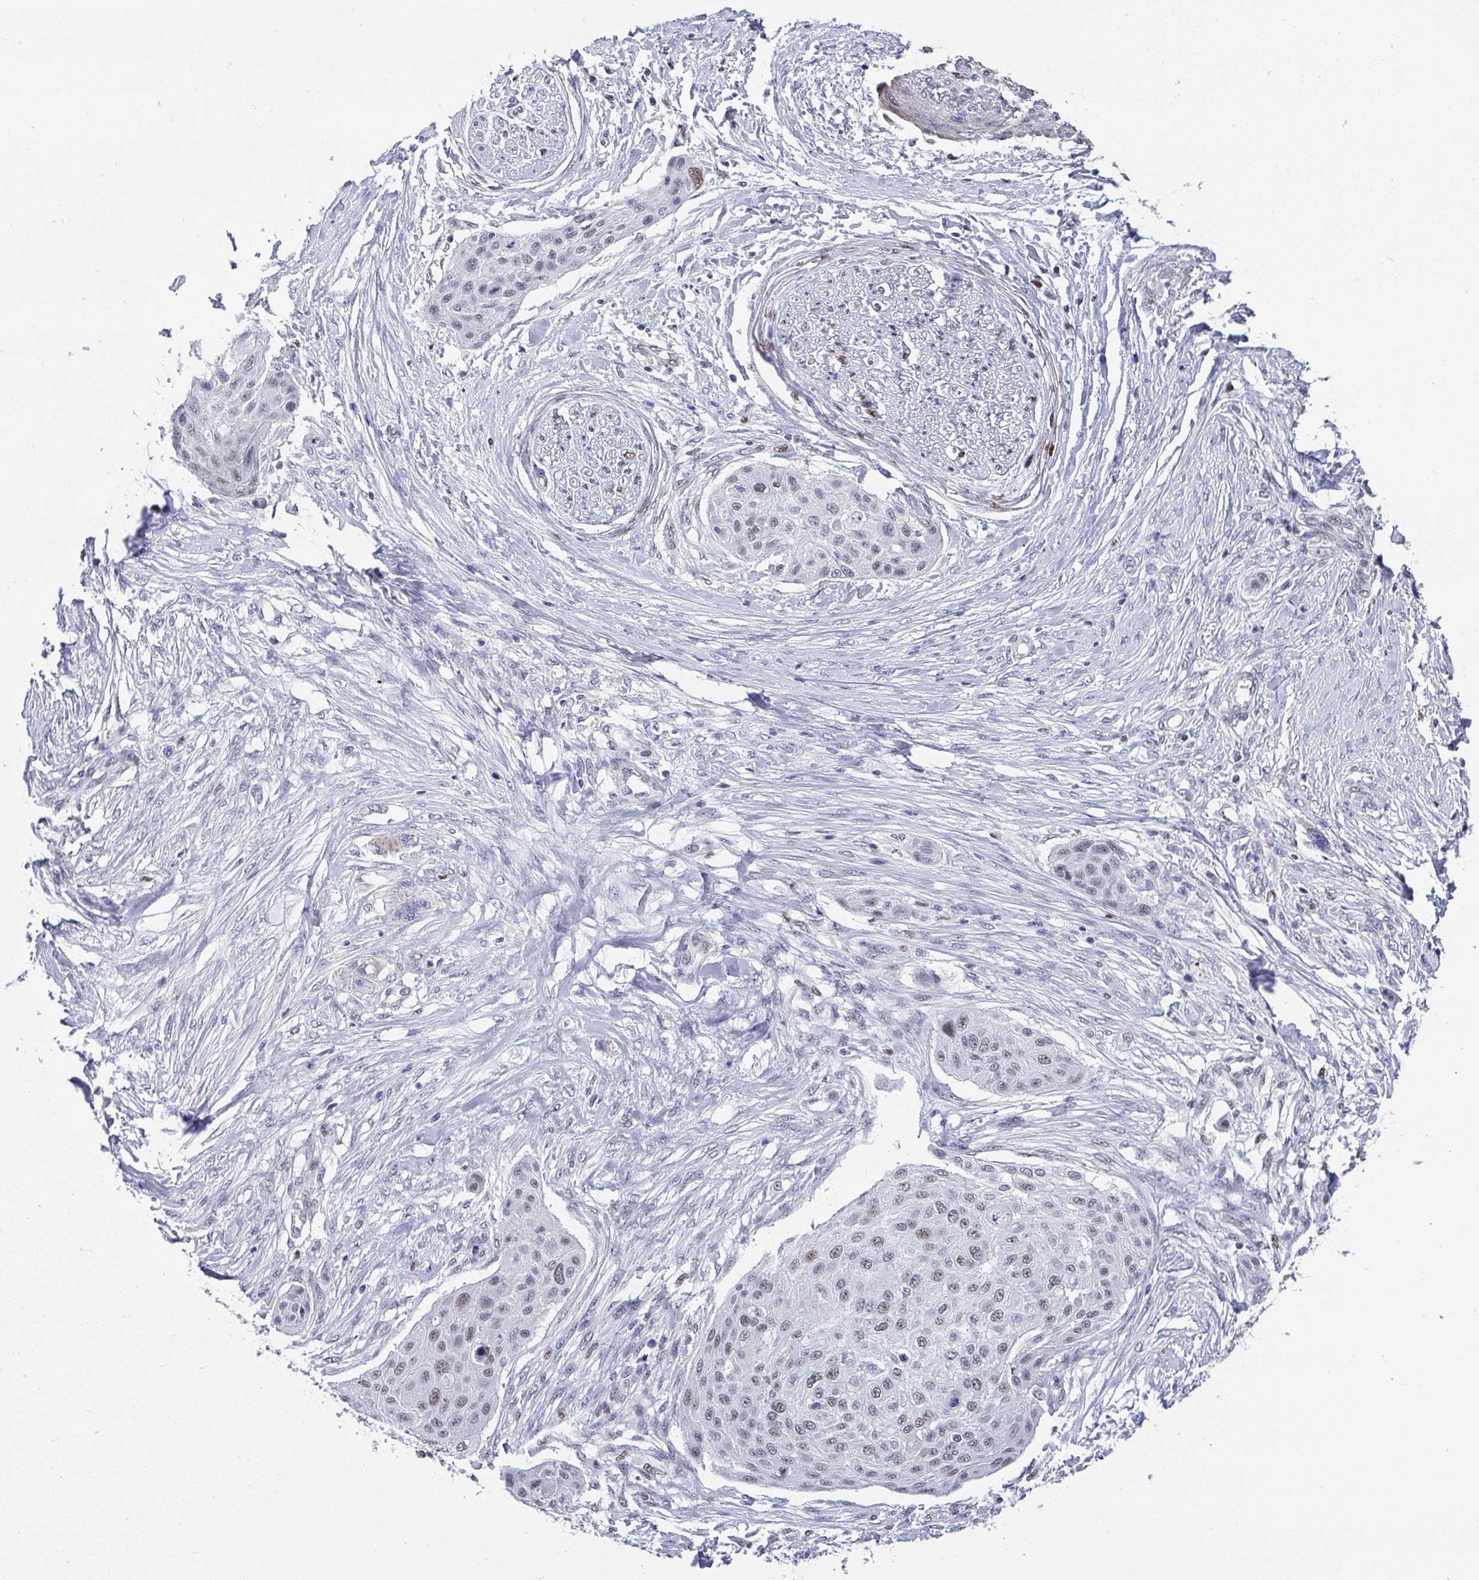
{"staining": {"intensity": "weak", "quantity": ">75%", "location": "nuclear"}, "tissue": "skin cancer", "cell_type": "Tumor cells", "image_type": "cancer", "snomed": [{"axis": "morphology", "description": "Squamous cell carcinoma, NOS"}, {"axis": "topography", "description": "Skin"}], "caption": "Squamous cell carcinoma (skin) stained for a protein (brown) exhibits weak nuclear positive positivity in approximately >75% of tumor cells.", "gene": "JDP2", "patient": {"sex": "female", "age": 87}}